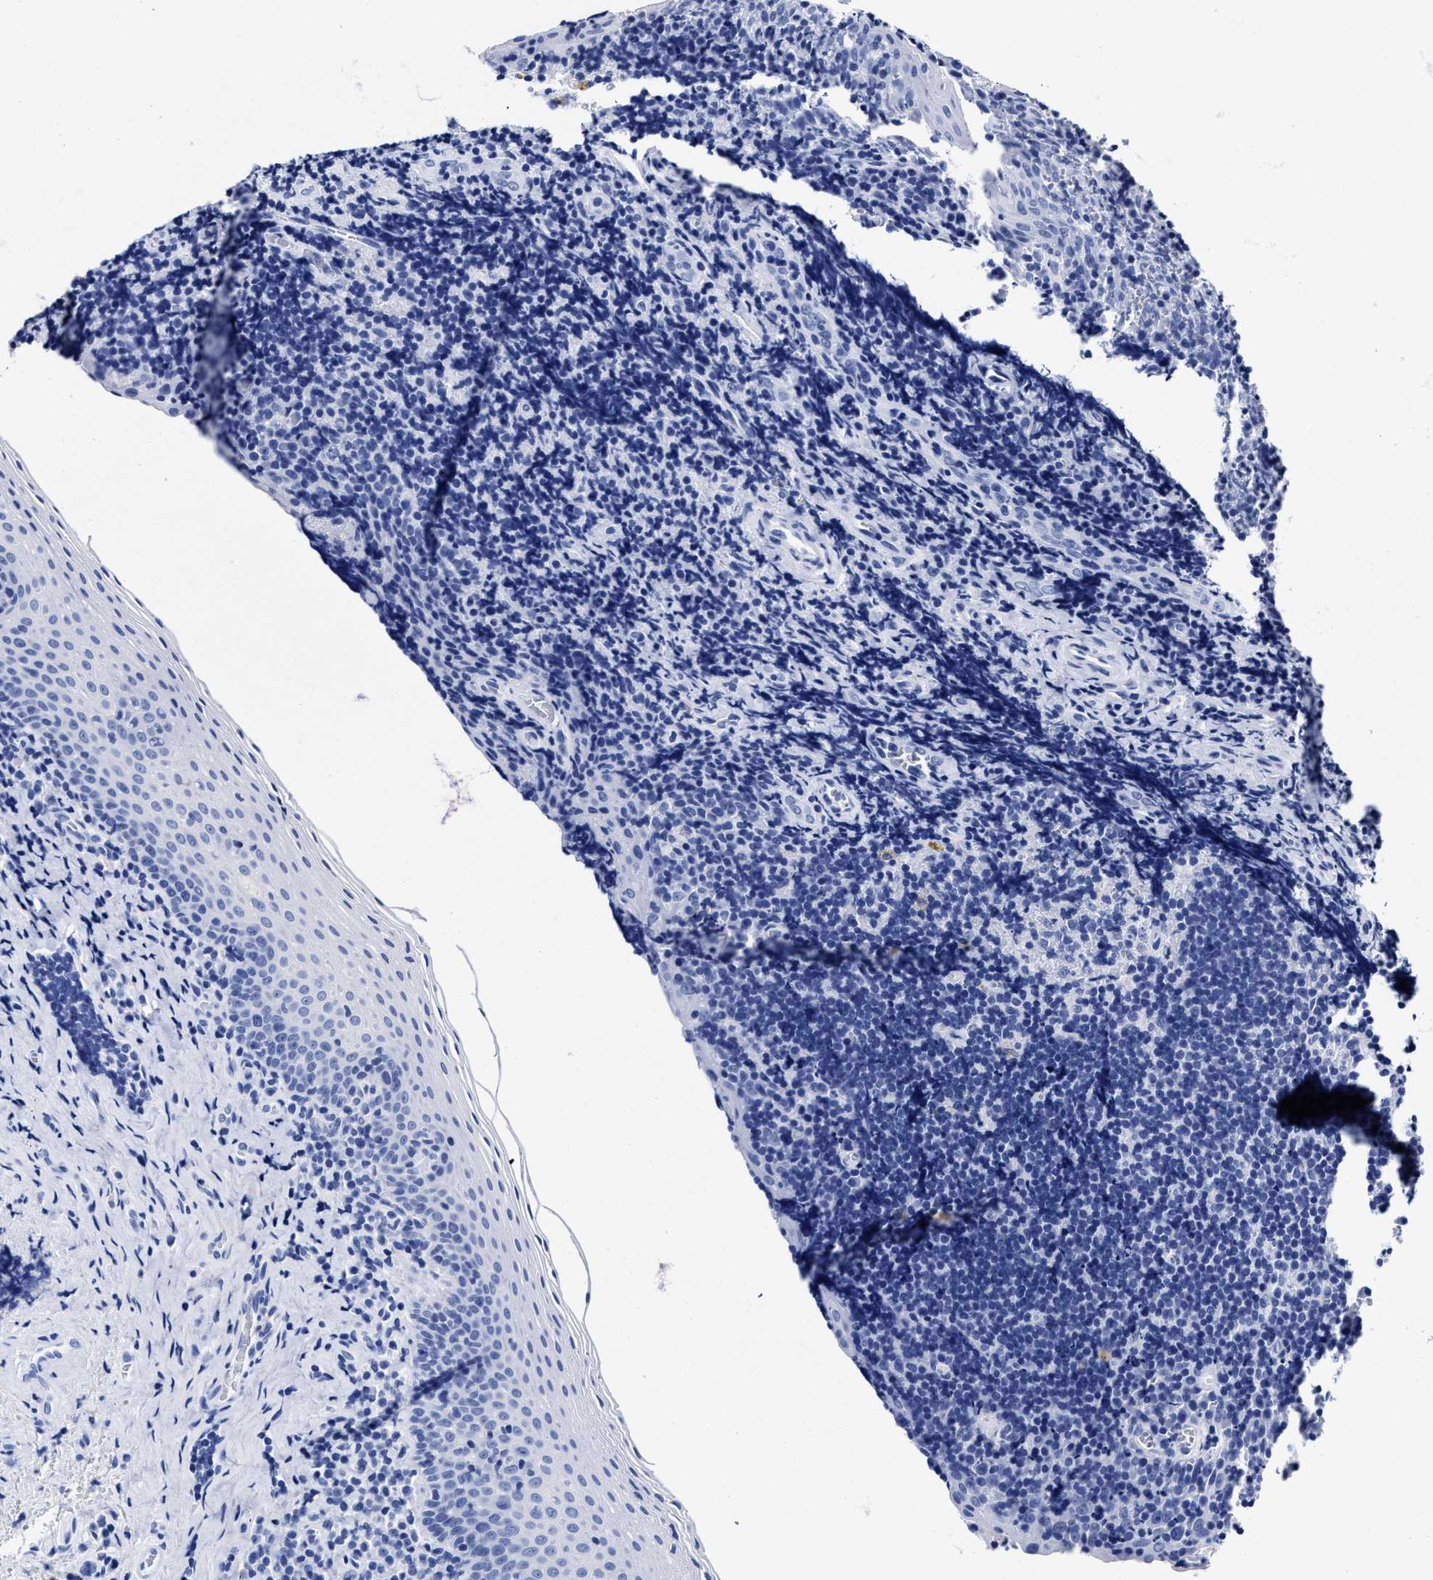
{"staining": {"intensity": "negative", "quantity": "none", "location": "none"}, "tissue": "tonsil", "cell_type": "Non-germinal center cells", "image_type": "normal", "snomed": [{"axis": "morphology", "description": "Normal tissue, NOS"}, {"axis": "morphology", "description": "Inflammation, NOS"}, {"axis": "topography", "description": "Tonsil"}], "caption": "Non-germinal center cells show no significant positivity in benign tonsil.", "gene": "LRRC8E", "patient": {"sex": "female", "age": 31}}